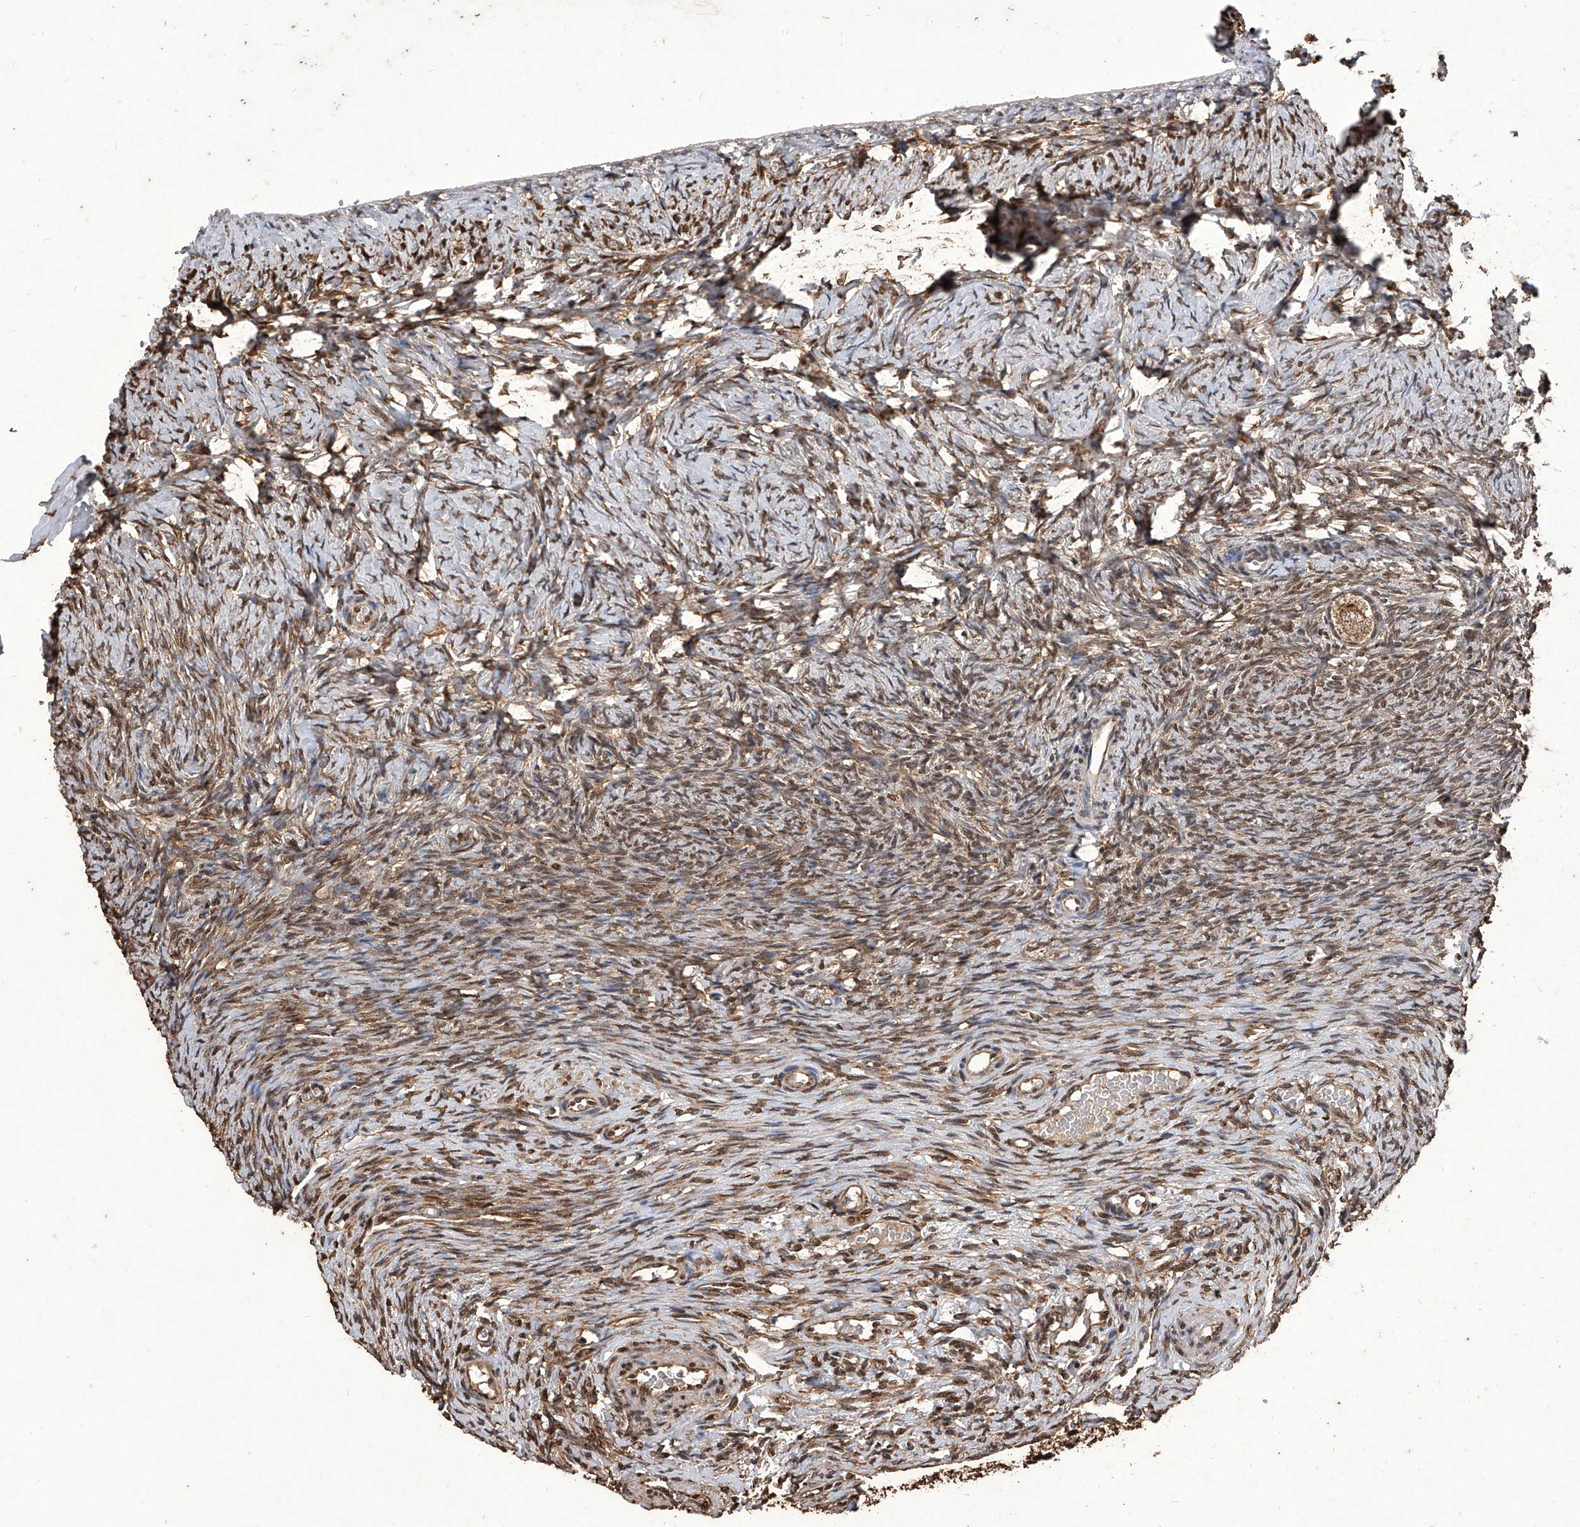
{"staining": {"intensity": "weak", "quantity": ">75%", "location": "cytoplasmic/membranous"}, "tissue": "ovary", "cell_type": "Ovarian stroma cells", "image_type": "normal", "snomed": [{"axis": "morphology", "description": "Adenocarcinoma, NOS"}, {"axis": "topography", "description": "Endometrium"}], "caption": "Protein expression by immunohistochemistry shows weak cytoplasmic/membranous expression in approximately >75% of ovarian stroma cells in unremarkable ovary.", "gene": "FBXL4", "patient": {"sex": "female", "age": 32}}